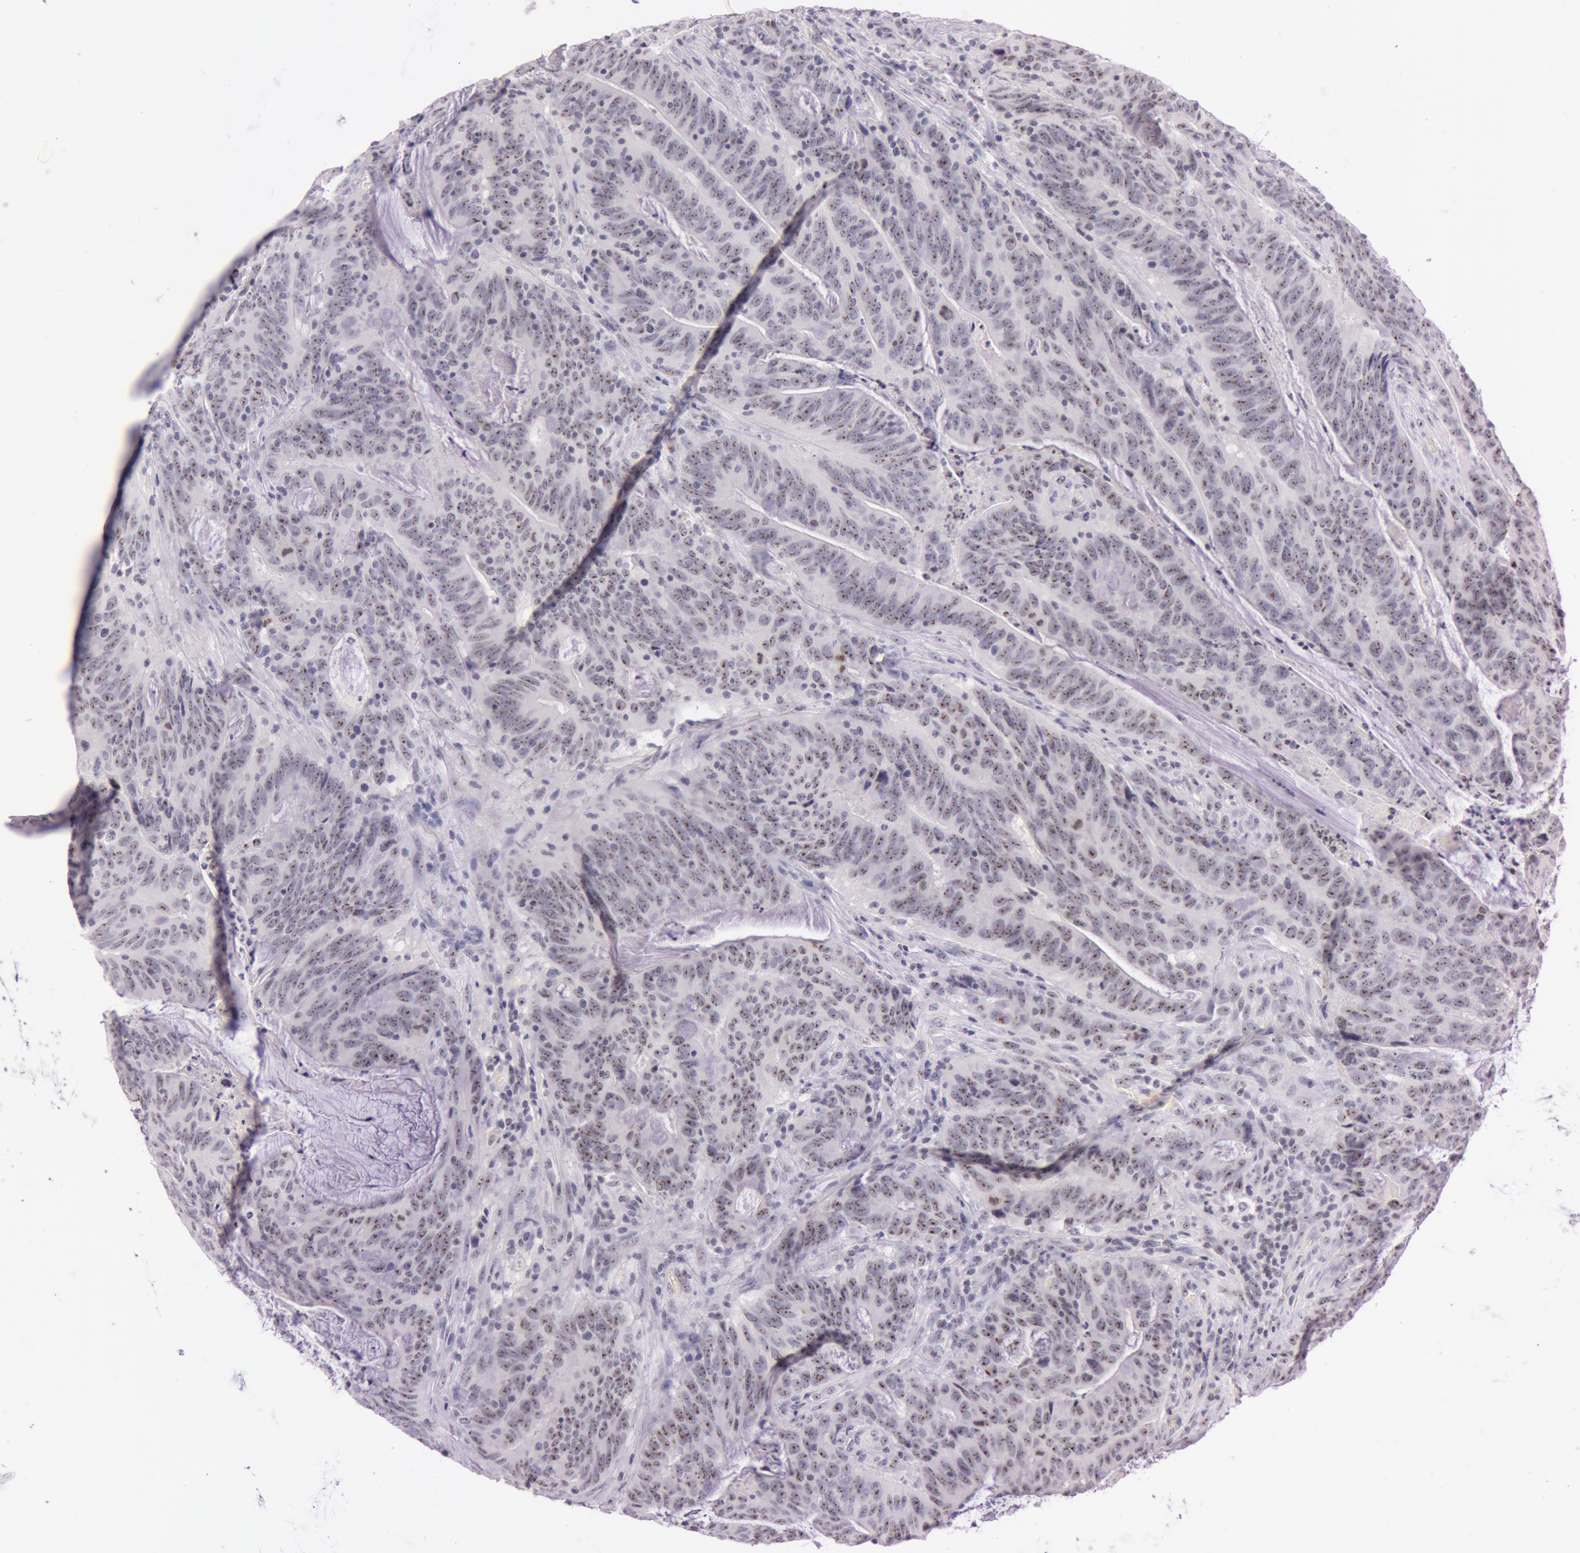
{"staining": {"intensity": "moderate", "quantity": ">75%", "location": "nuclear"}, "tissue": "colorectal cancer", "cell_type": "Tumor cells", "image_type": "cancer", "snomed": [{"axis": "morphology", "description": "Adenocarcinoma, NOS"}, {"axis": "topography", "description": "Colon"}], "caption": "Moderate nuclear staining is appreciated in approximately >75% of tumor cells in colorectal cancer. (IHC, brightfield microscopy, high magnification).", "gene": "FBL", "patient": {"sex": "male", "age": 54}}